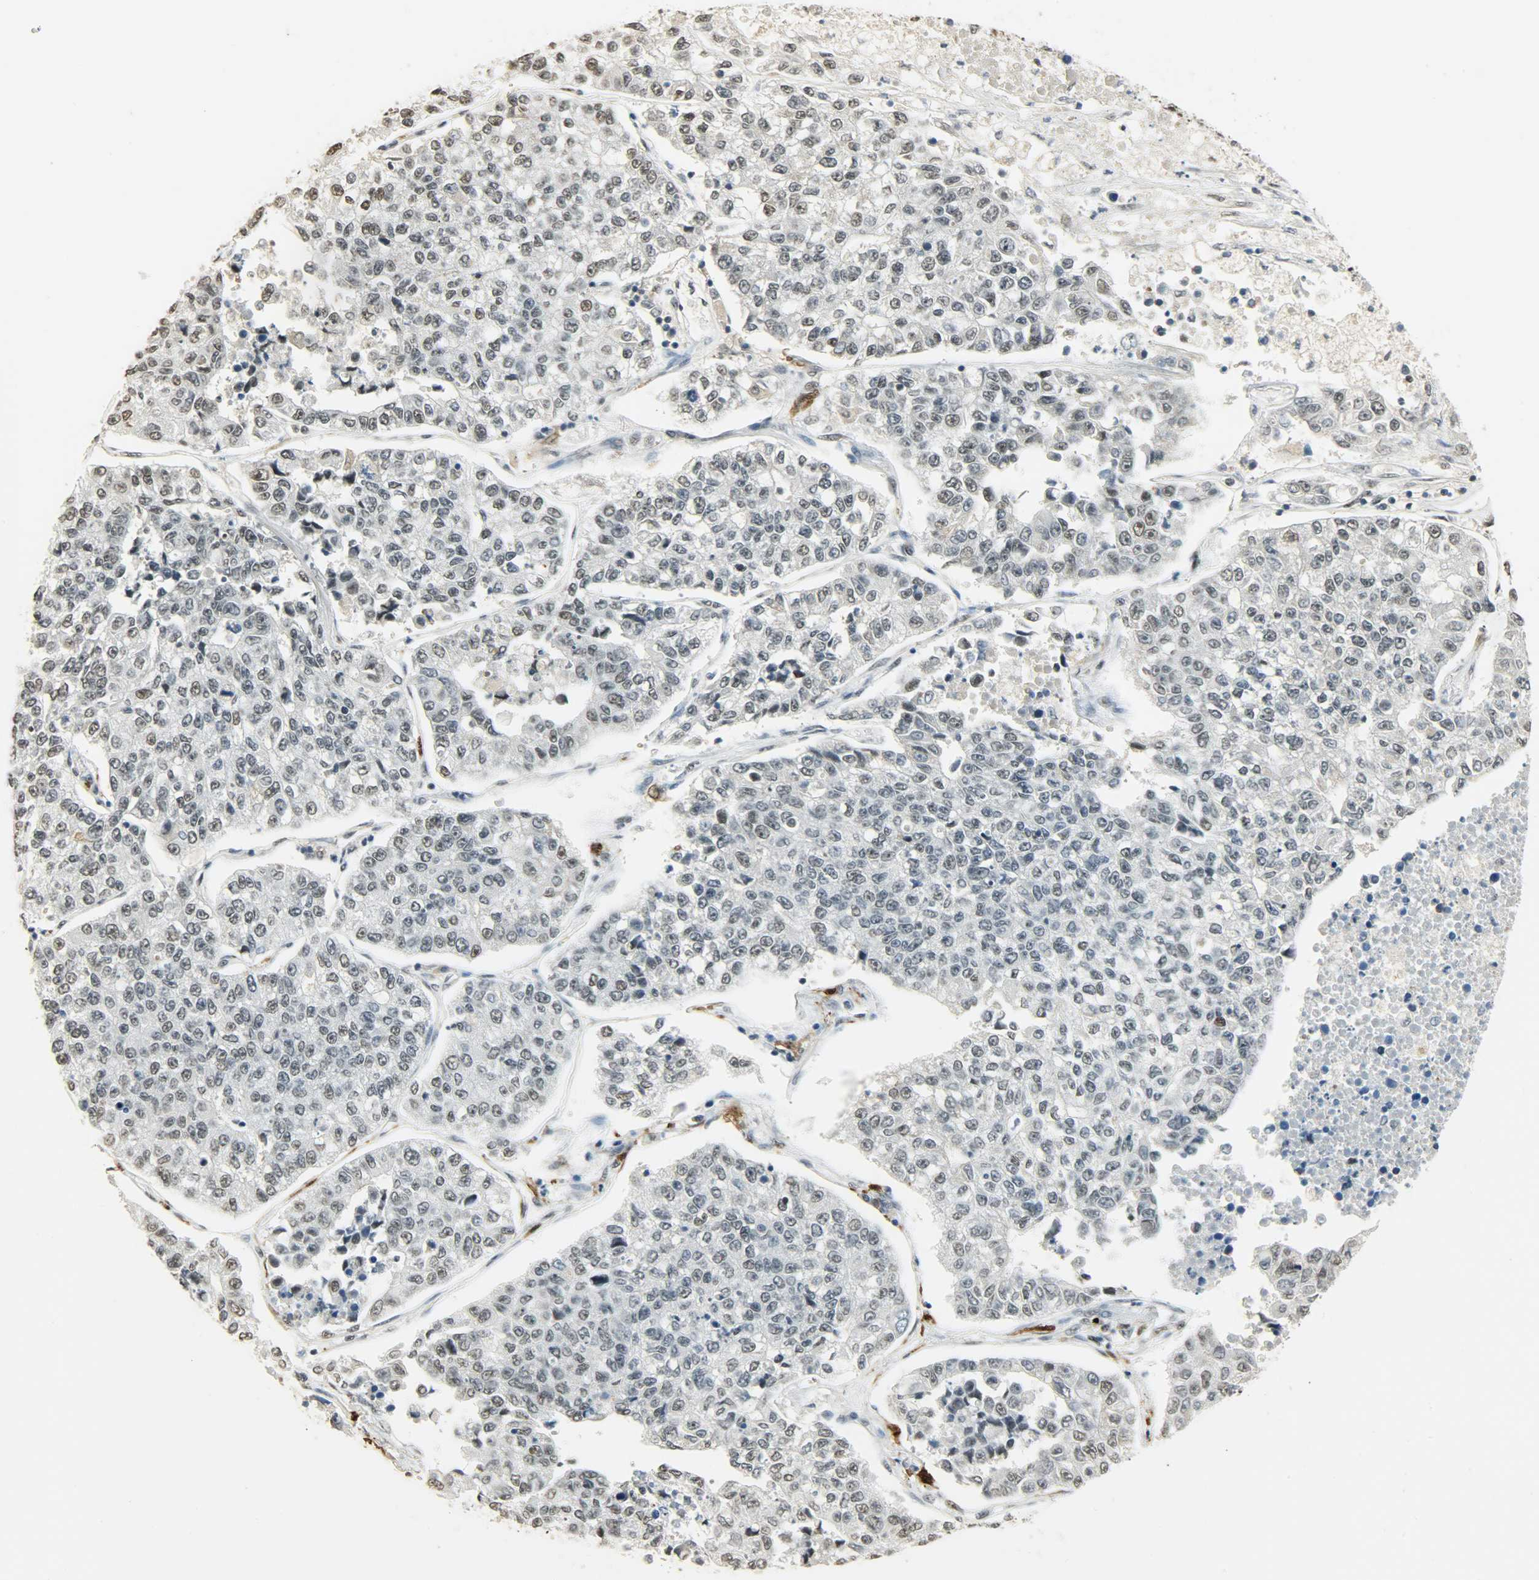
{"staining": {"intensity": "weak", "quantity": "<25%", "location": "nuclear"}, "tissue": "lung cancer", "cell_type": "Tumor cells", "image_type": "cancer", "snomed": [{"axis": "morphology", "description": "Adenocarcinoma, NOS"}, {"axis": "topography", "description": "Lung"}], "caption": "Immunohistochemical staining of lung adenocarcinoma displays no significant expression in tumor cells.", "gene": "NGFR", "patient": {"sex": "male", "age": 49}}